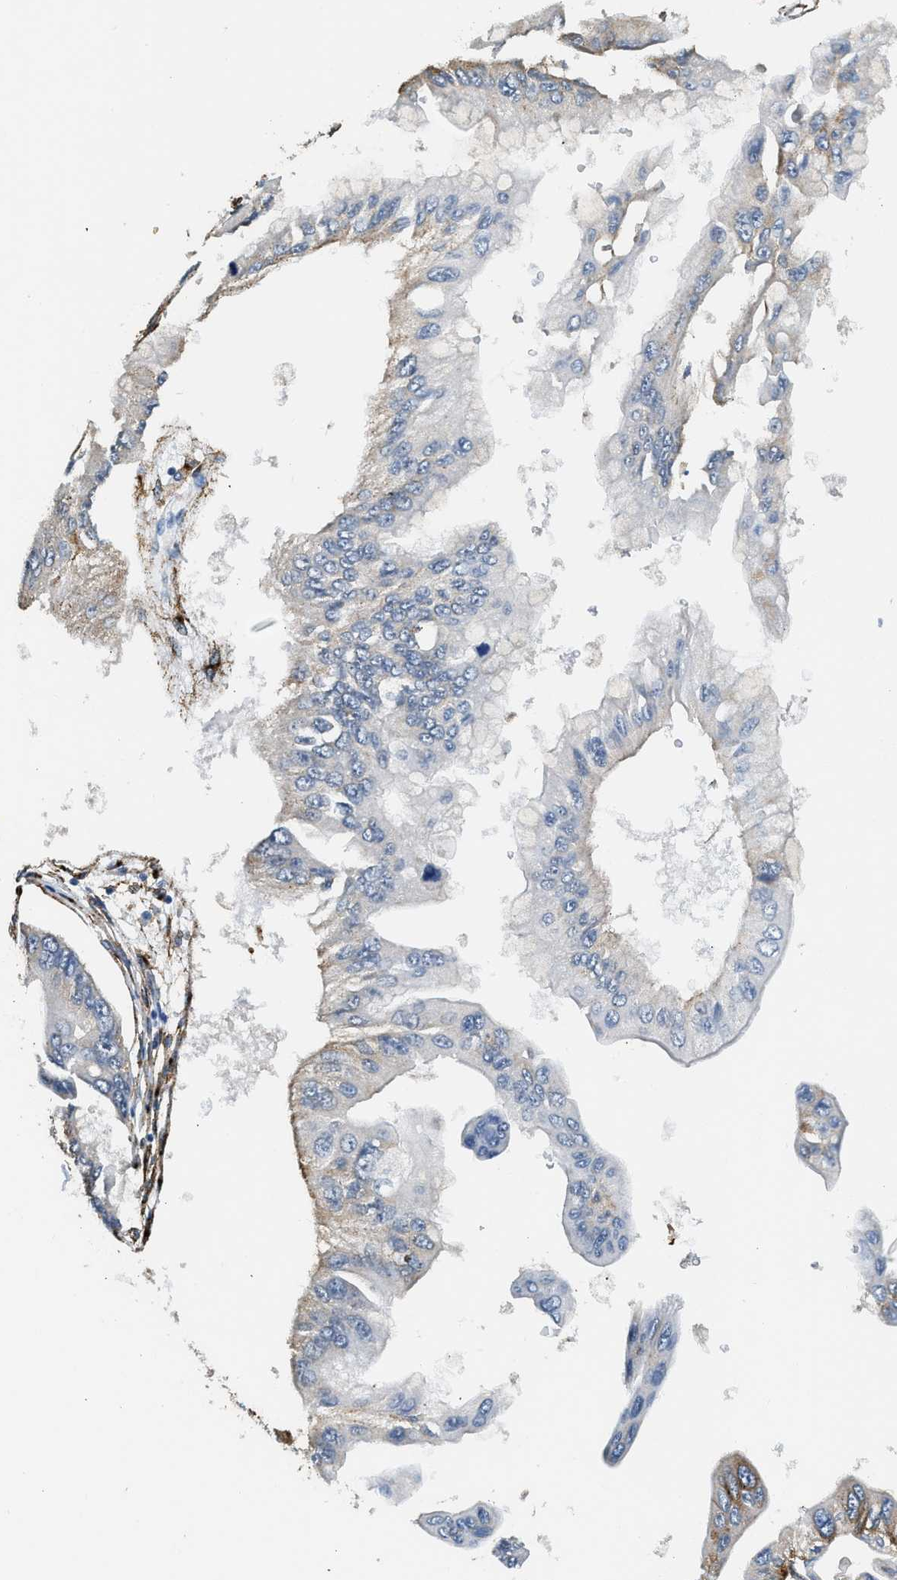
{"staining": {"intensity": "moderate", "quantity": "<25%", "location": "cytoplasmic/membranous"}, "tissue": "pancreatic cancer", "cell_type": "Tumor cells", "image_type": "cancer", "snomed": [{"axis": "morphology", "description": "Adenocarcinoma, NOS"}, {"axis": "topography", "description": "Pancreas"}], "caption": "Immunohistochemistry photomicrograph of pancreatic cancer (adenocarcinoma) stained for a protein (brown), which shows low levels of moderate cytoplasmic/membranous positivity in approximately <25% of tumor cells.", "gene": "LRP1", "patient": {"sex": "female", "age": 77}}